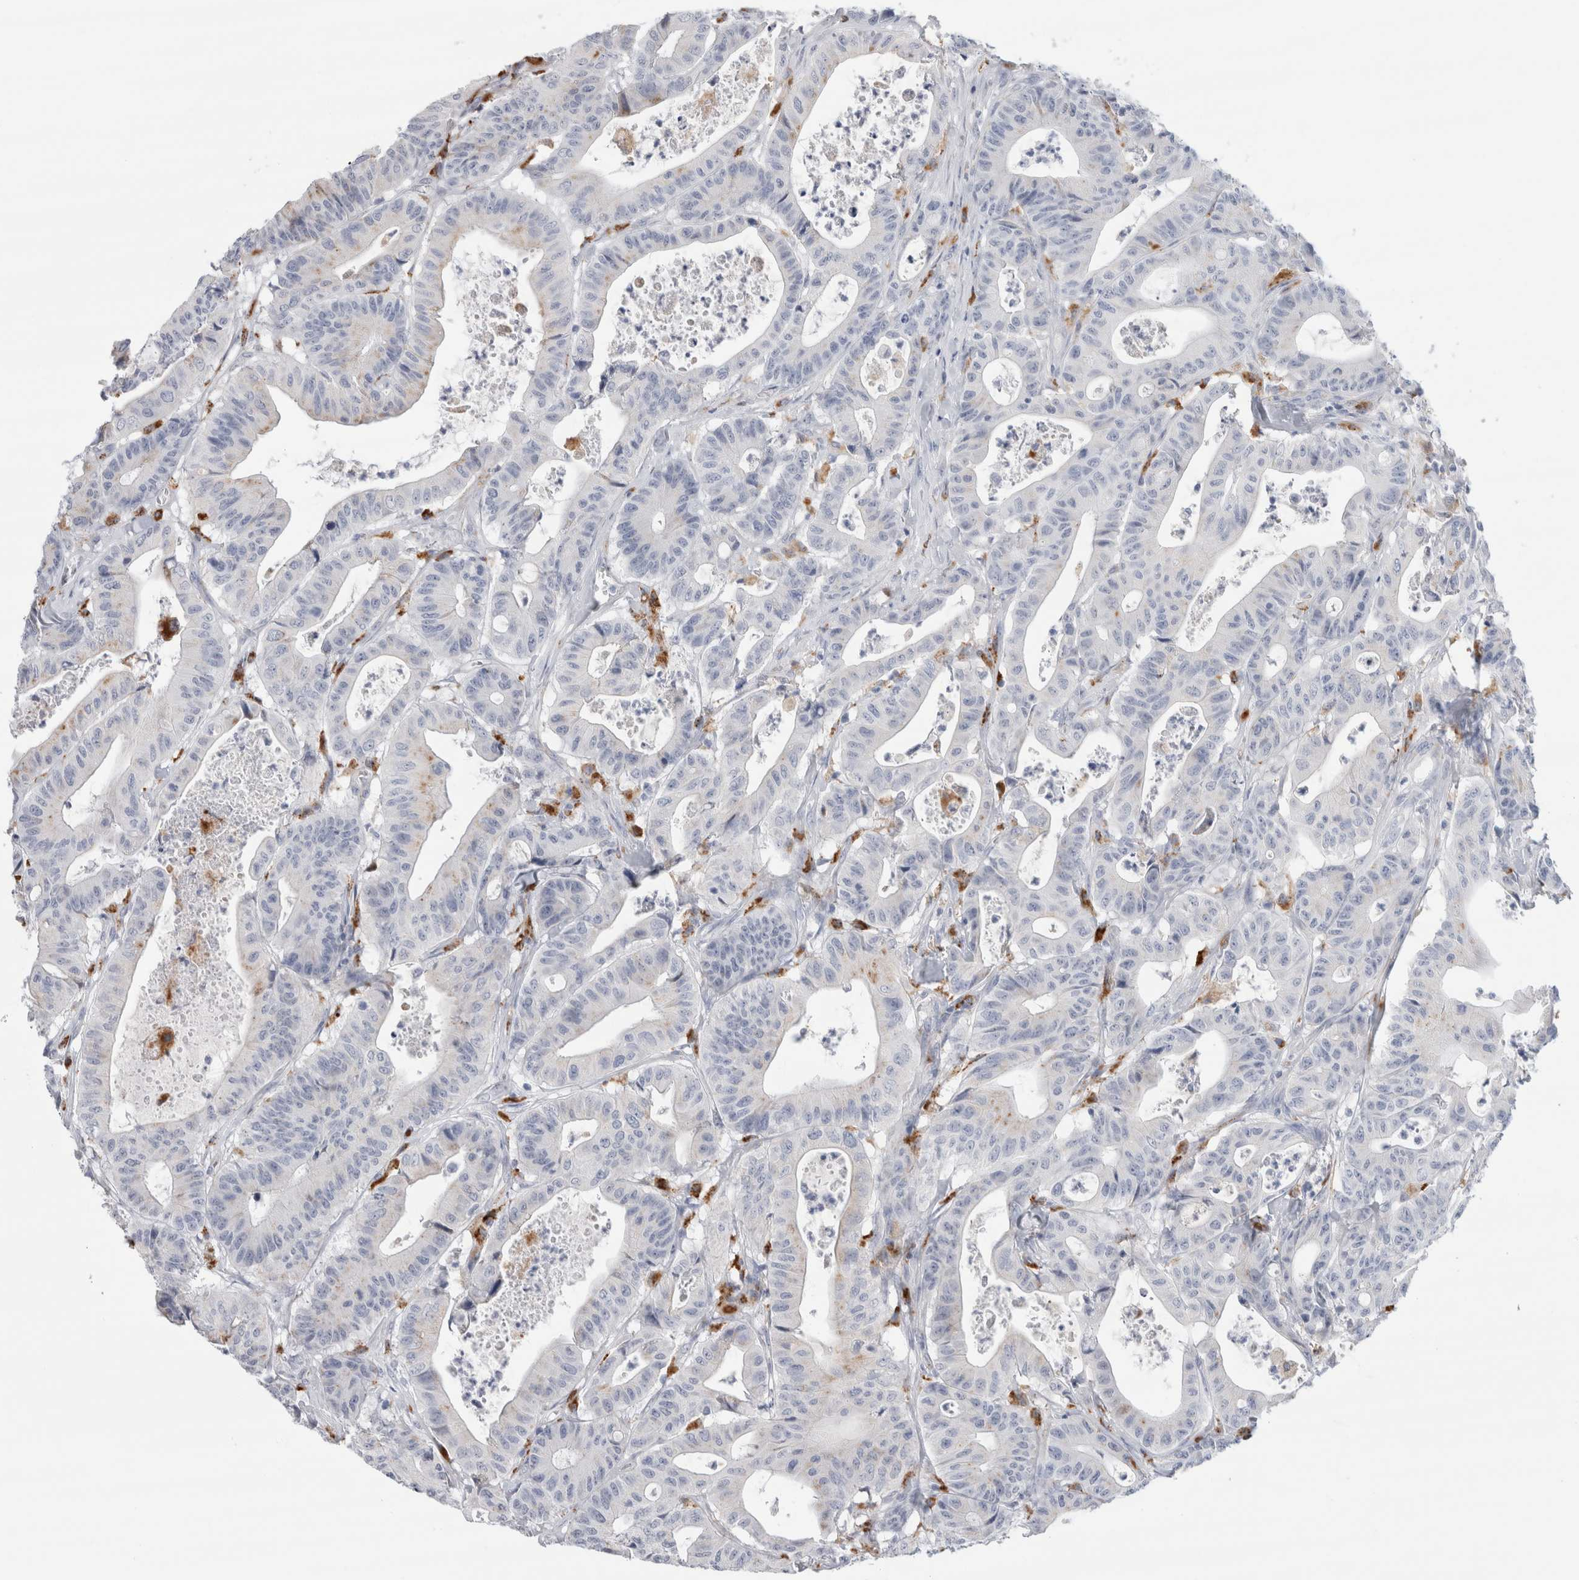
{"staining": {"intensity": "negative", "quantity": "none", "location": "none"}, "tissue": "colorectal cancer", "cell_type": "Tumor cells", "image_type": "cancer", "snomed": [{"axis": "morphology", "description": "Adenocarcinoma, NOS"}, {"axis": "topography", "description": "Colon"}], "caption": "Protein analysis of colorectal cancer (adenocarcinoma) displays no significant positivity in tumor cells.", "gene": "ANKMY1", "patient": {"sex": "female", "age": 84}}